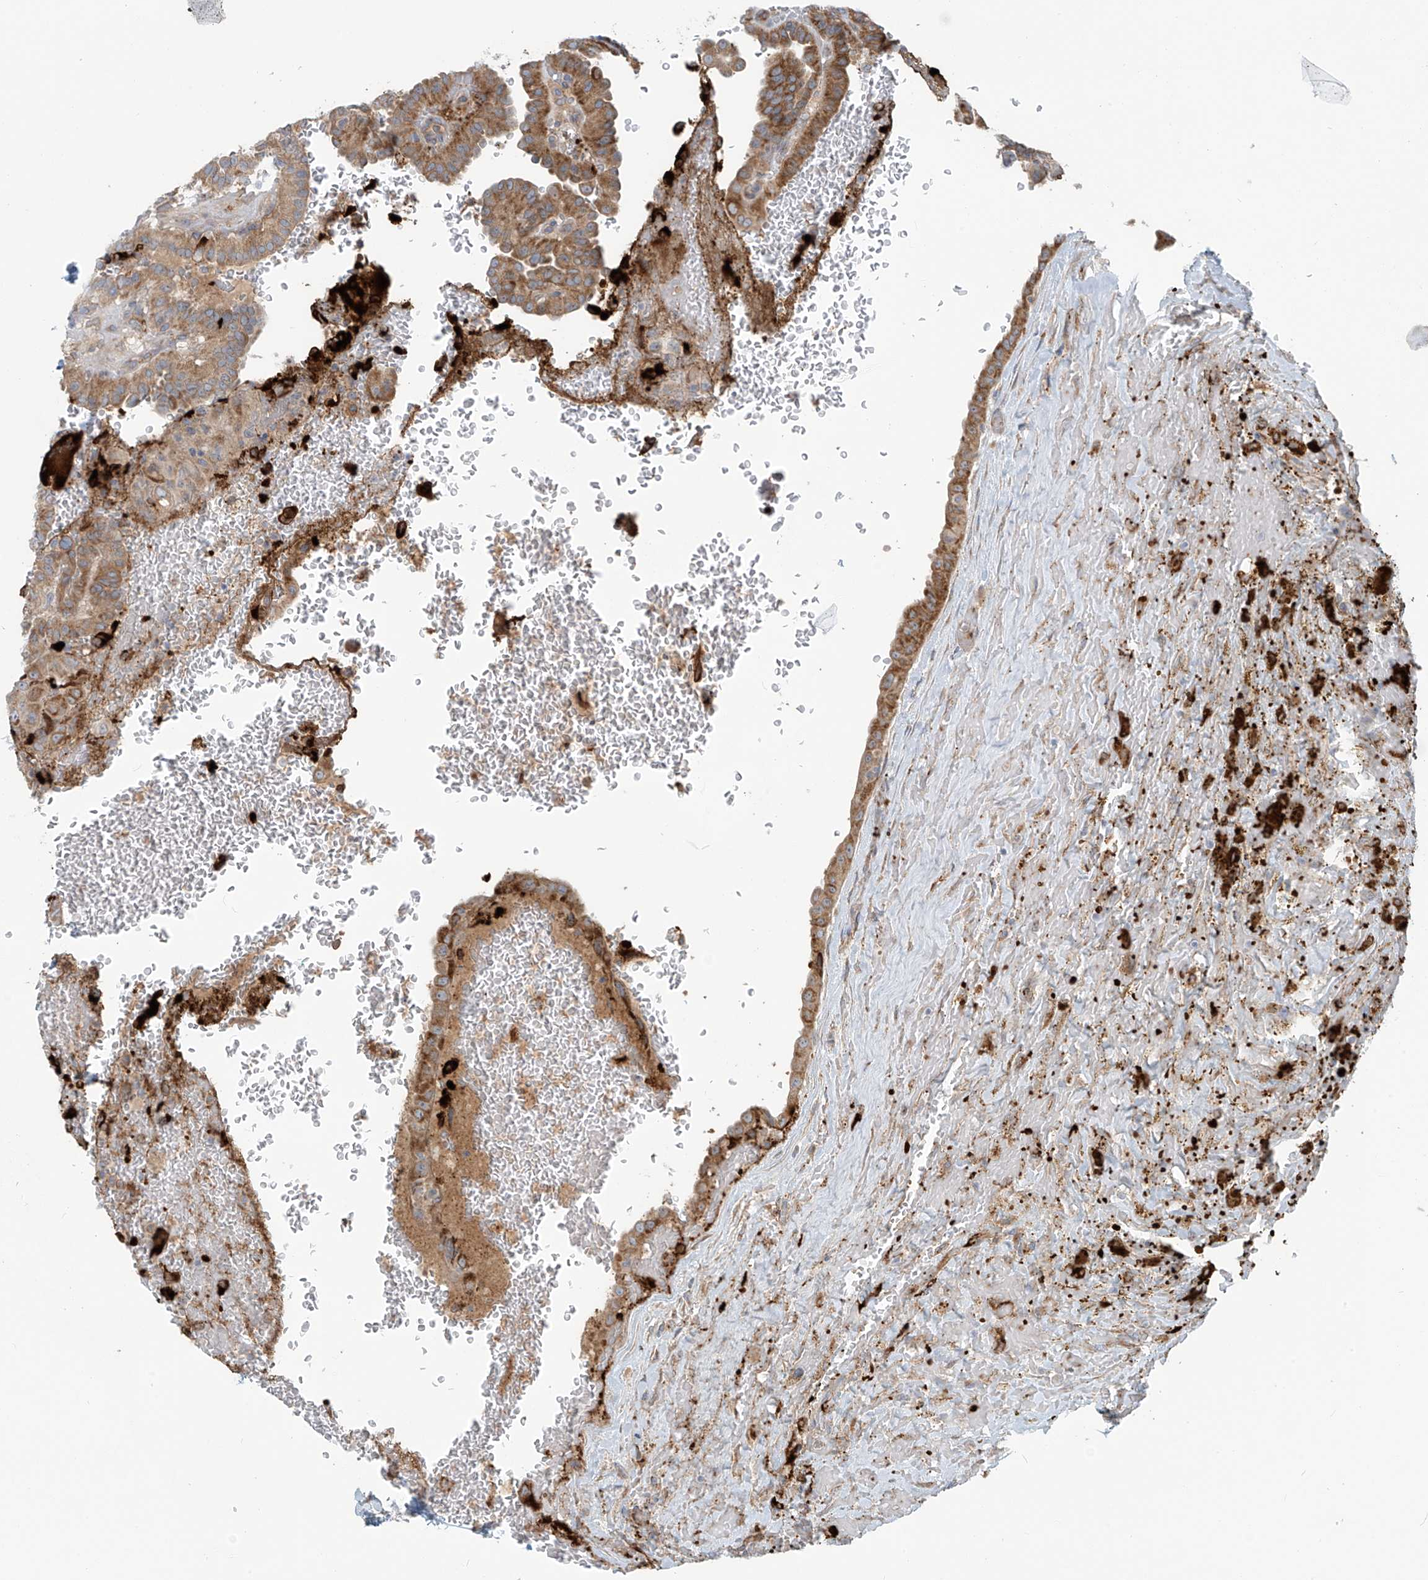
{"staining": {"intensity": "moderate", "quantity": ">75%", "location": "cytoplasmic/membranous"}, "tissue": "thyroid cancer", "cell_type": "Tumor cells", "image_type": "cancer", "snomed": [{"axis": "morphology", "description": "Papillary adenocarcinoma, NOS"}, {"axis": "topography", "description": "Thyroid gland"}], "caption": "Brown immunohistochemical staining in thyroid cancer (papillary adenocarcinoma) shows moderate cytoplasmic/membranous staining in about >75% of tumor cells.", "gene": "LZTS3", "patient": {"sex": "male", "age": 77}}